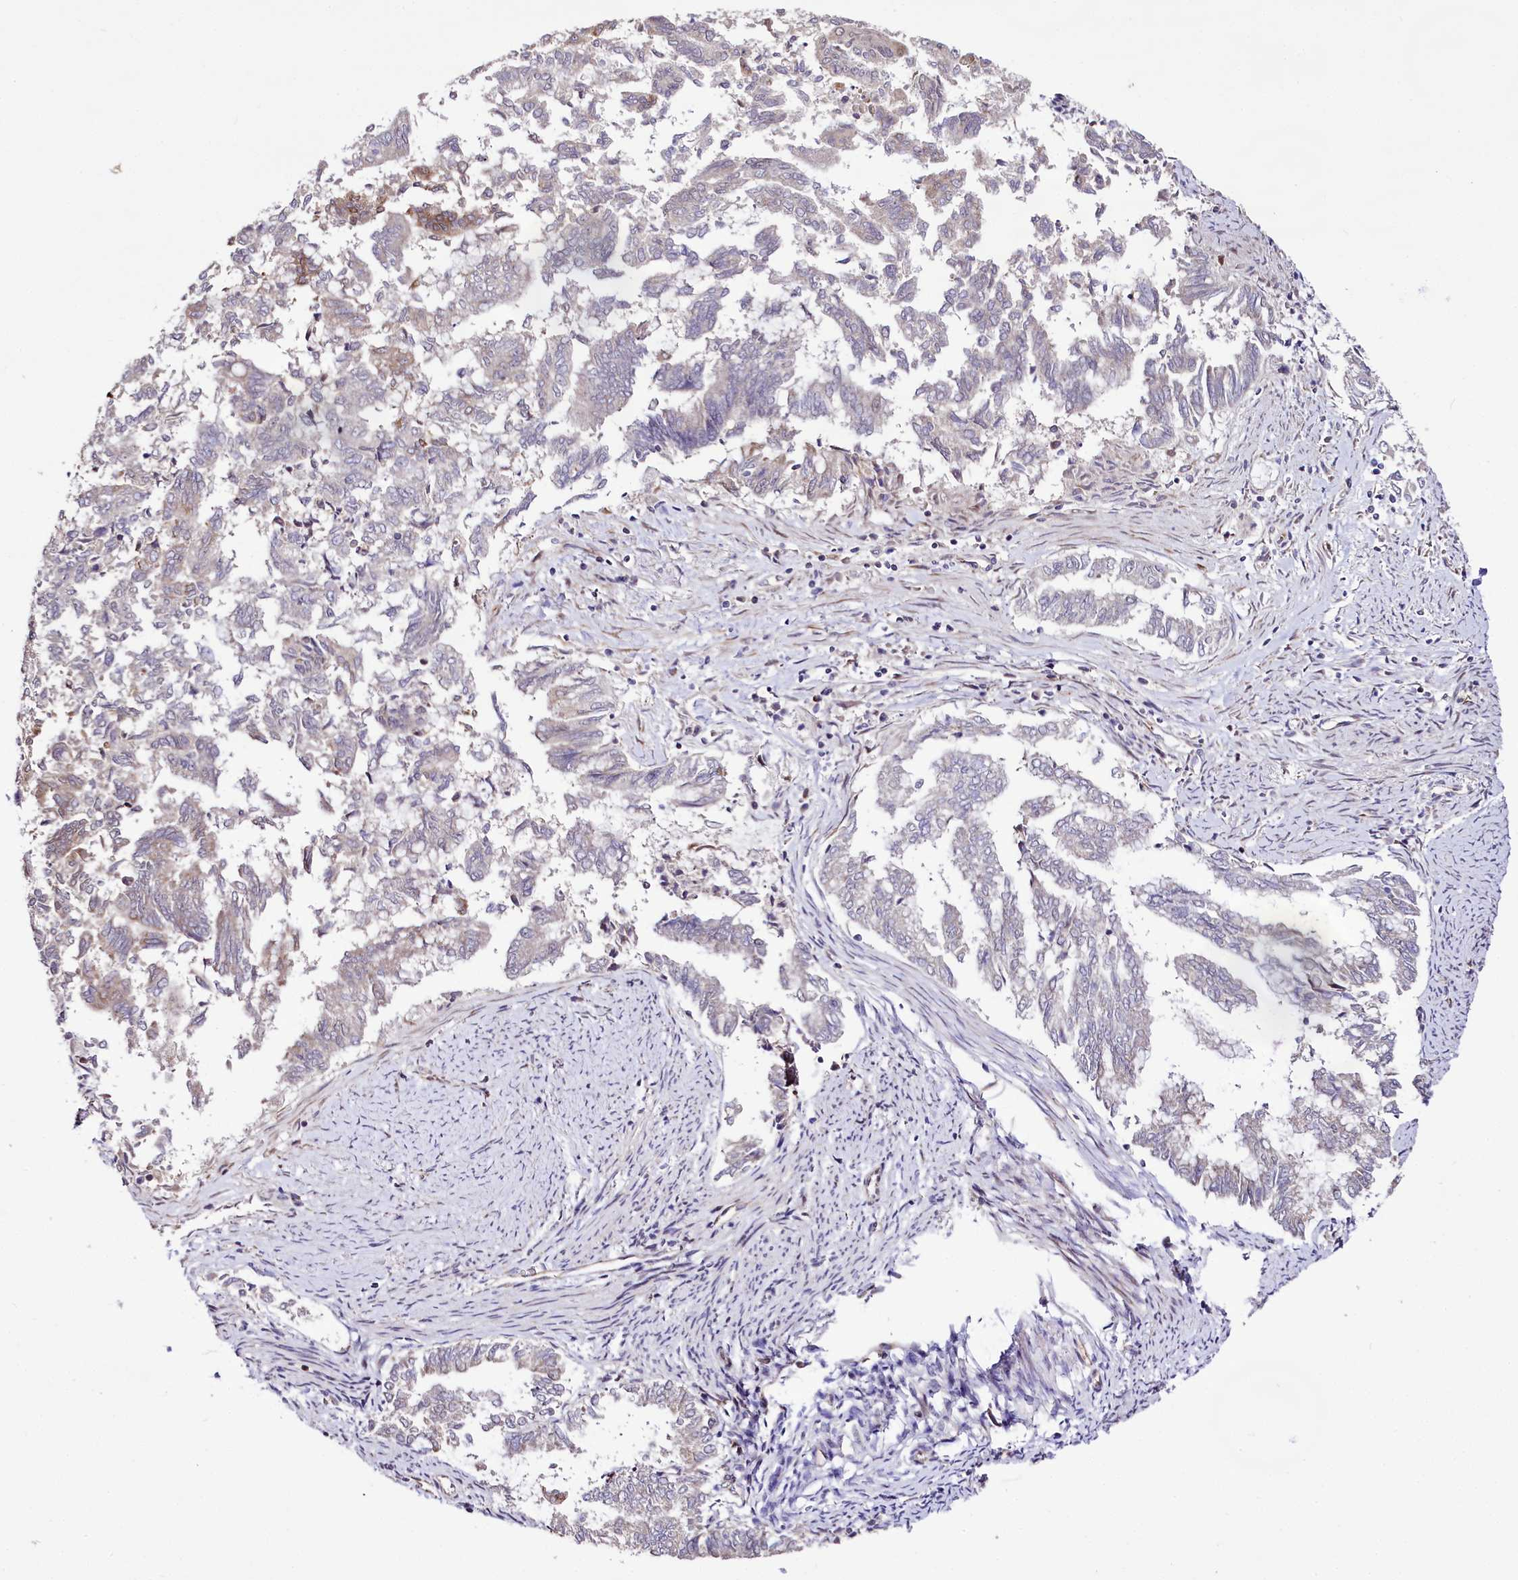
{"staining": {"intensity": "moderate", "quantity": "<25%", "location": "cytoplasmic/membranous"}, "tissue": "endometrial cancer", "cell_type": "Tumor cells", "image_type": "cancer", "snomed": [{"axis": "morphology", "description": "Adenocarcinoma, NOS"}, {"axis": "topography", "description": "Endometrium"}], "caption": "An immunohistochemistry photomicrograph of tumor tissue is shown. Protein staining in brown shows moderate cytoplasmic/membranous positivity in endometrial cancer (adenocarcinoma) within tumor cells.", "gene": "CUTC", "patient": {"sex": "female", "age": 79}}